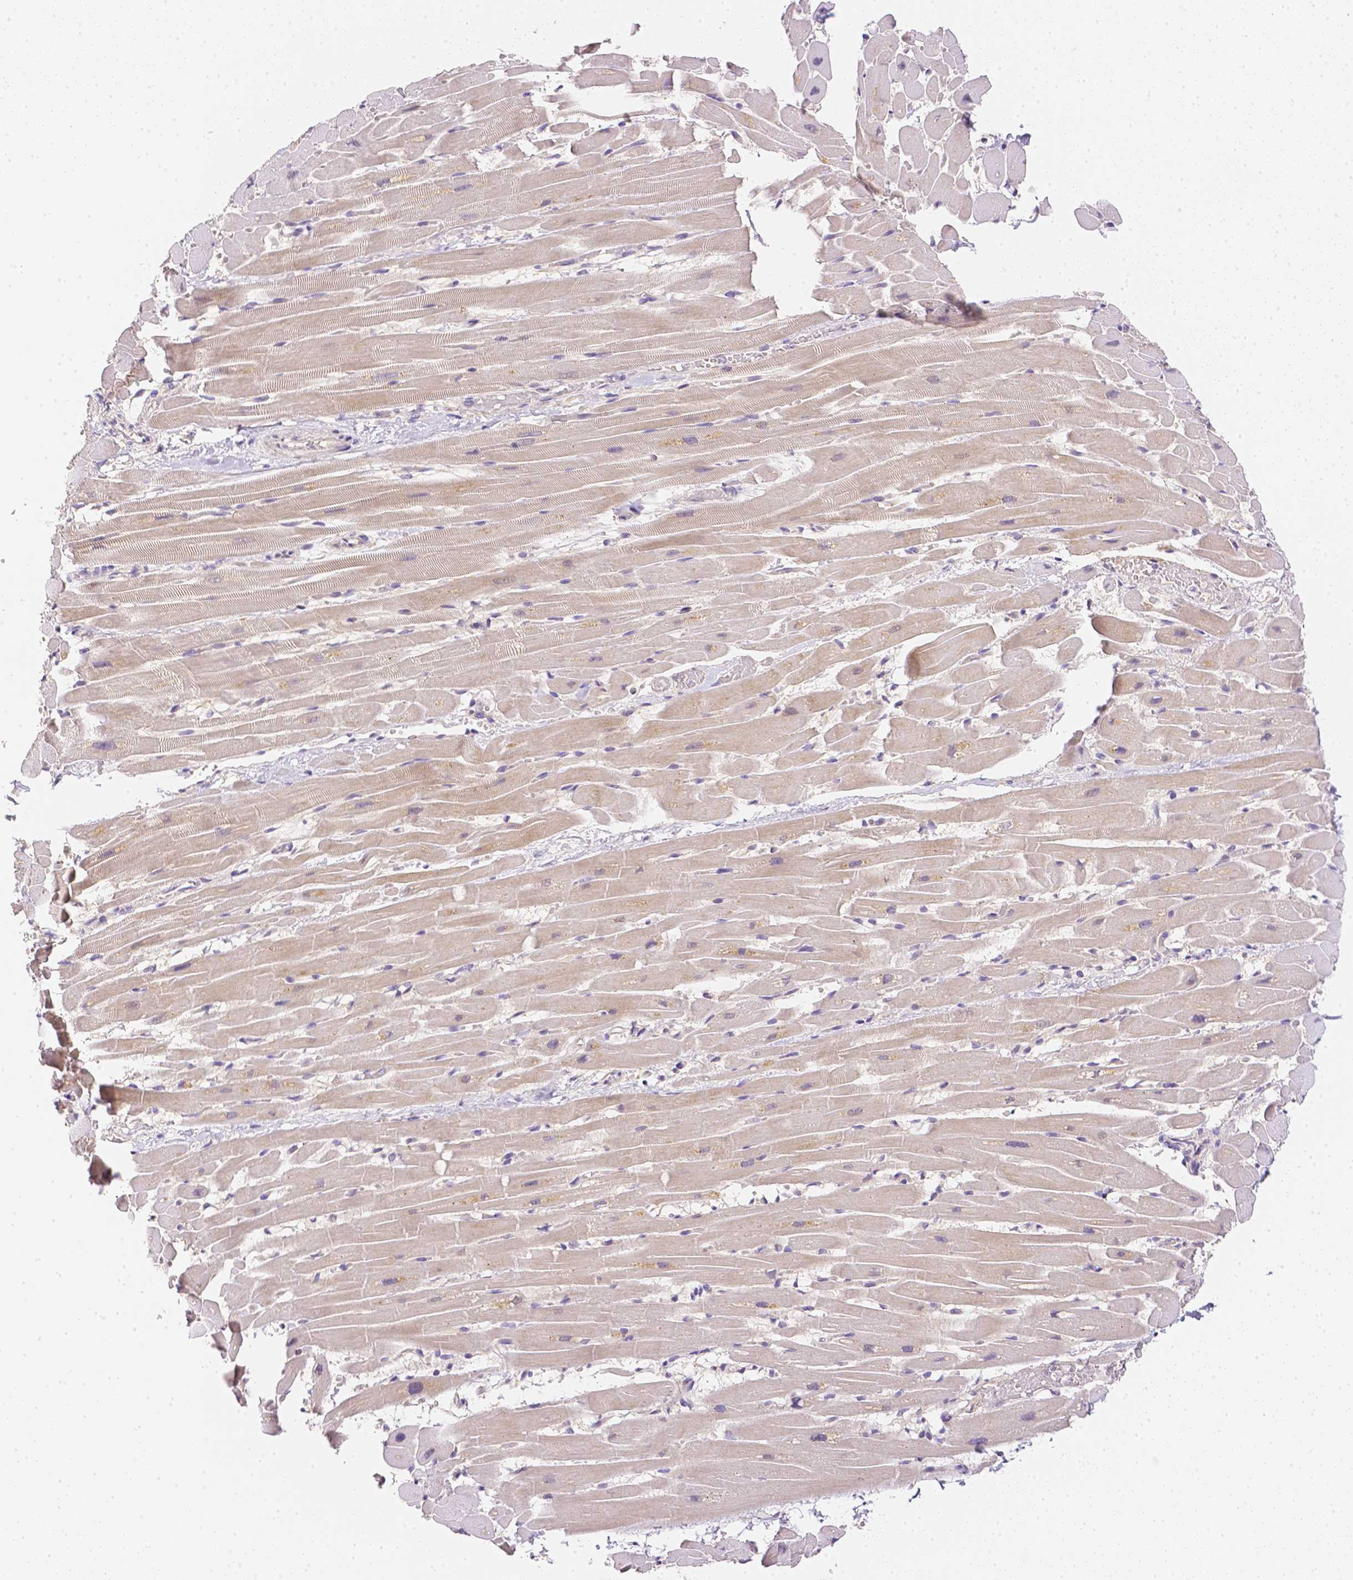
{"staining": {"intensity": "weak", "quantity": ">75%", "location": "cytoplasmic/membranous"}, "tissue": "heart muscle", "cell_type": "Cardiomyocytes", "image_type": "normal", "snomed": [{"axis": "morphology", "description": "Normal tissue, NOS"}, {"axis": "topography", "description": "Heart"}], "caption": "Protein analysis of unremarkable heart muscle exhibits weak cytoplasmic/membranous positivity in approximately >75% of cardiomyocytes.", "gene": "C10orf67", "patient": {"sex": "male", "age": 37}}